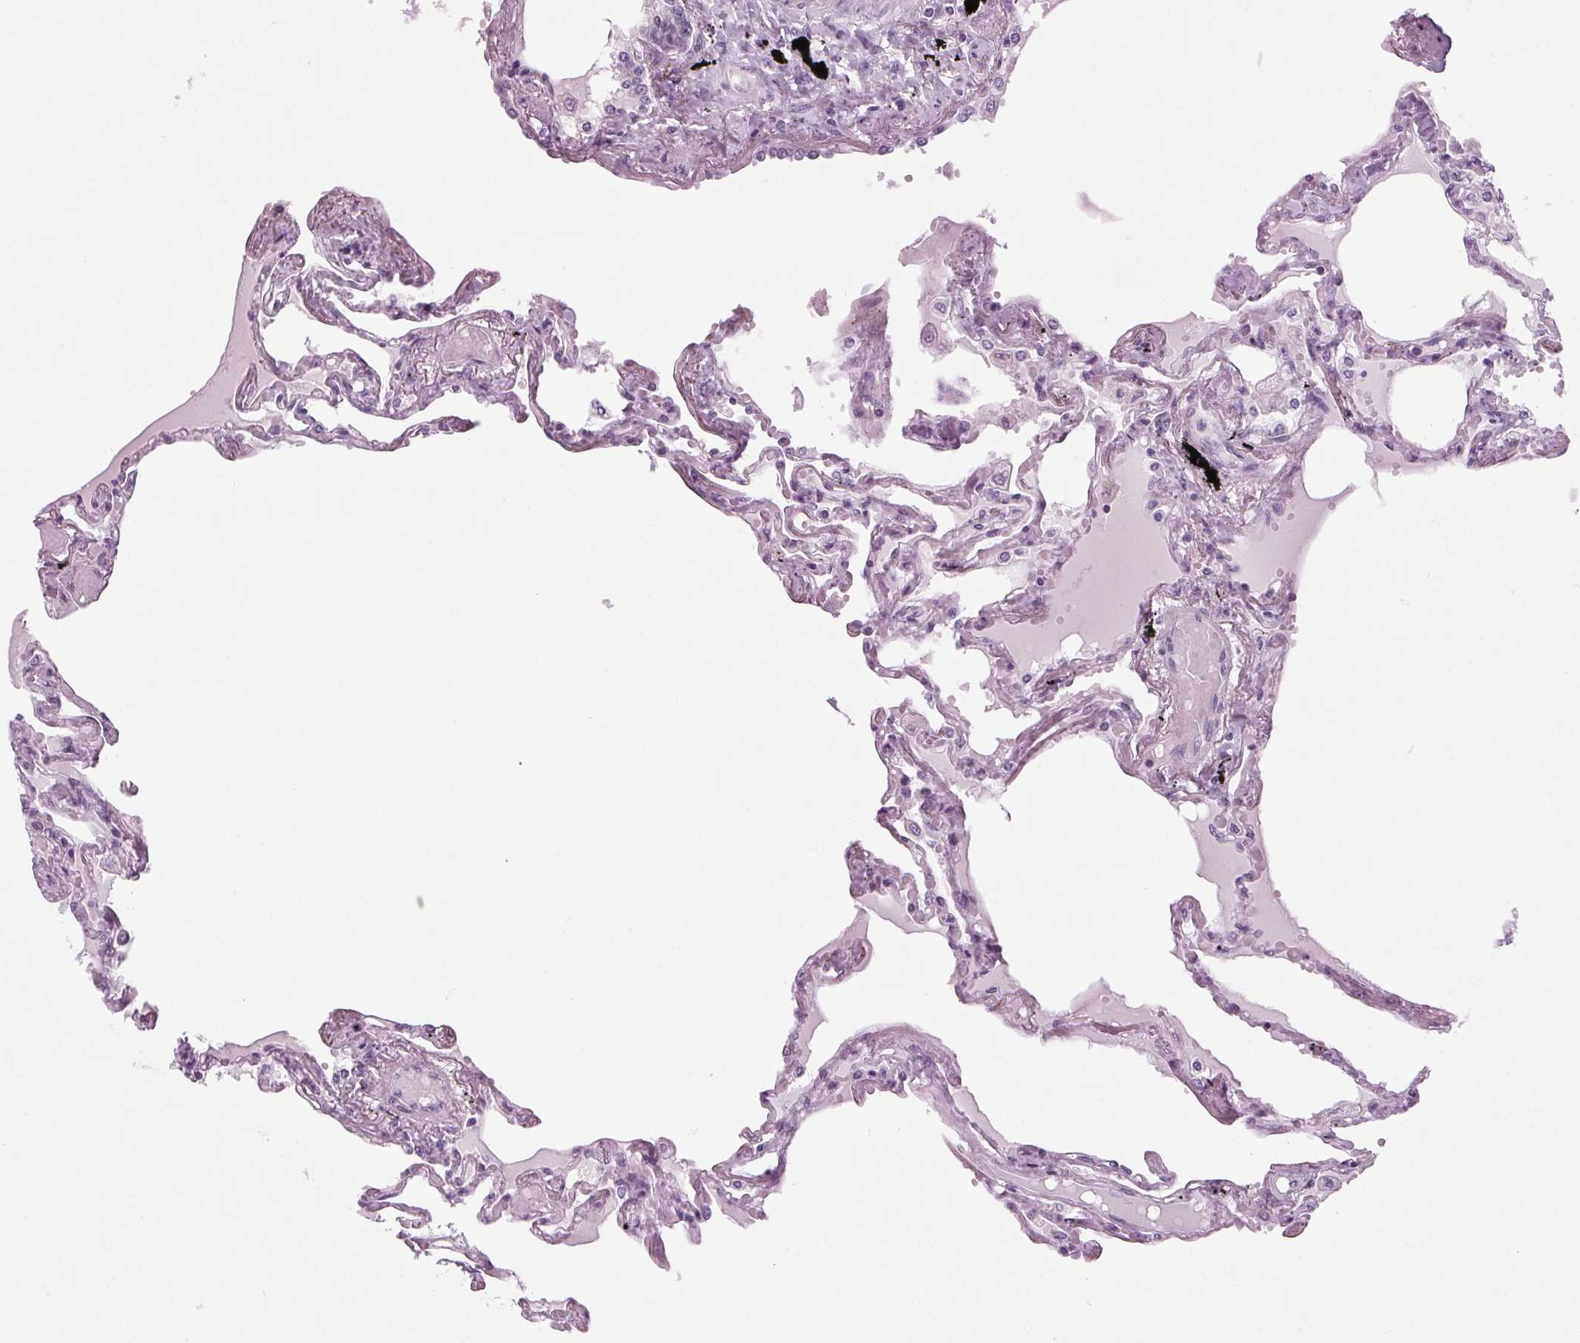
{"staining": {"intensity": "moderate", "quantity": "<25%", "location": "nuclear"}, "tissue": "lung", "cell_type": "Alveolar cells", "image_type": "normal", "snomed": [{"axis": "morphology", "description": "Normal tissue, NOS"}, {"axis": "morphology", "description": "Adenocarcinoma, NOS"}, {"axis": "topography", "description": "Cartilage tissue"}, {"axis": "topography", "description": "Lung"}], "caption": "Immunohistochemistry (IHC) of benign human lung exhibits low levels of moderate nuclear positivity in about <25% of alveolar cells.", "gene": "IGF2BP1", "patient": {"sex": "female", "age": 67}}